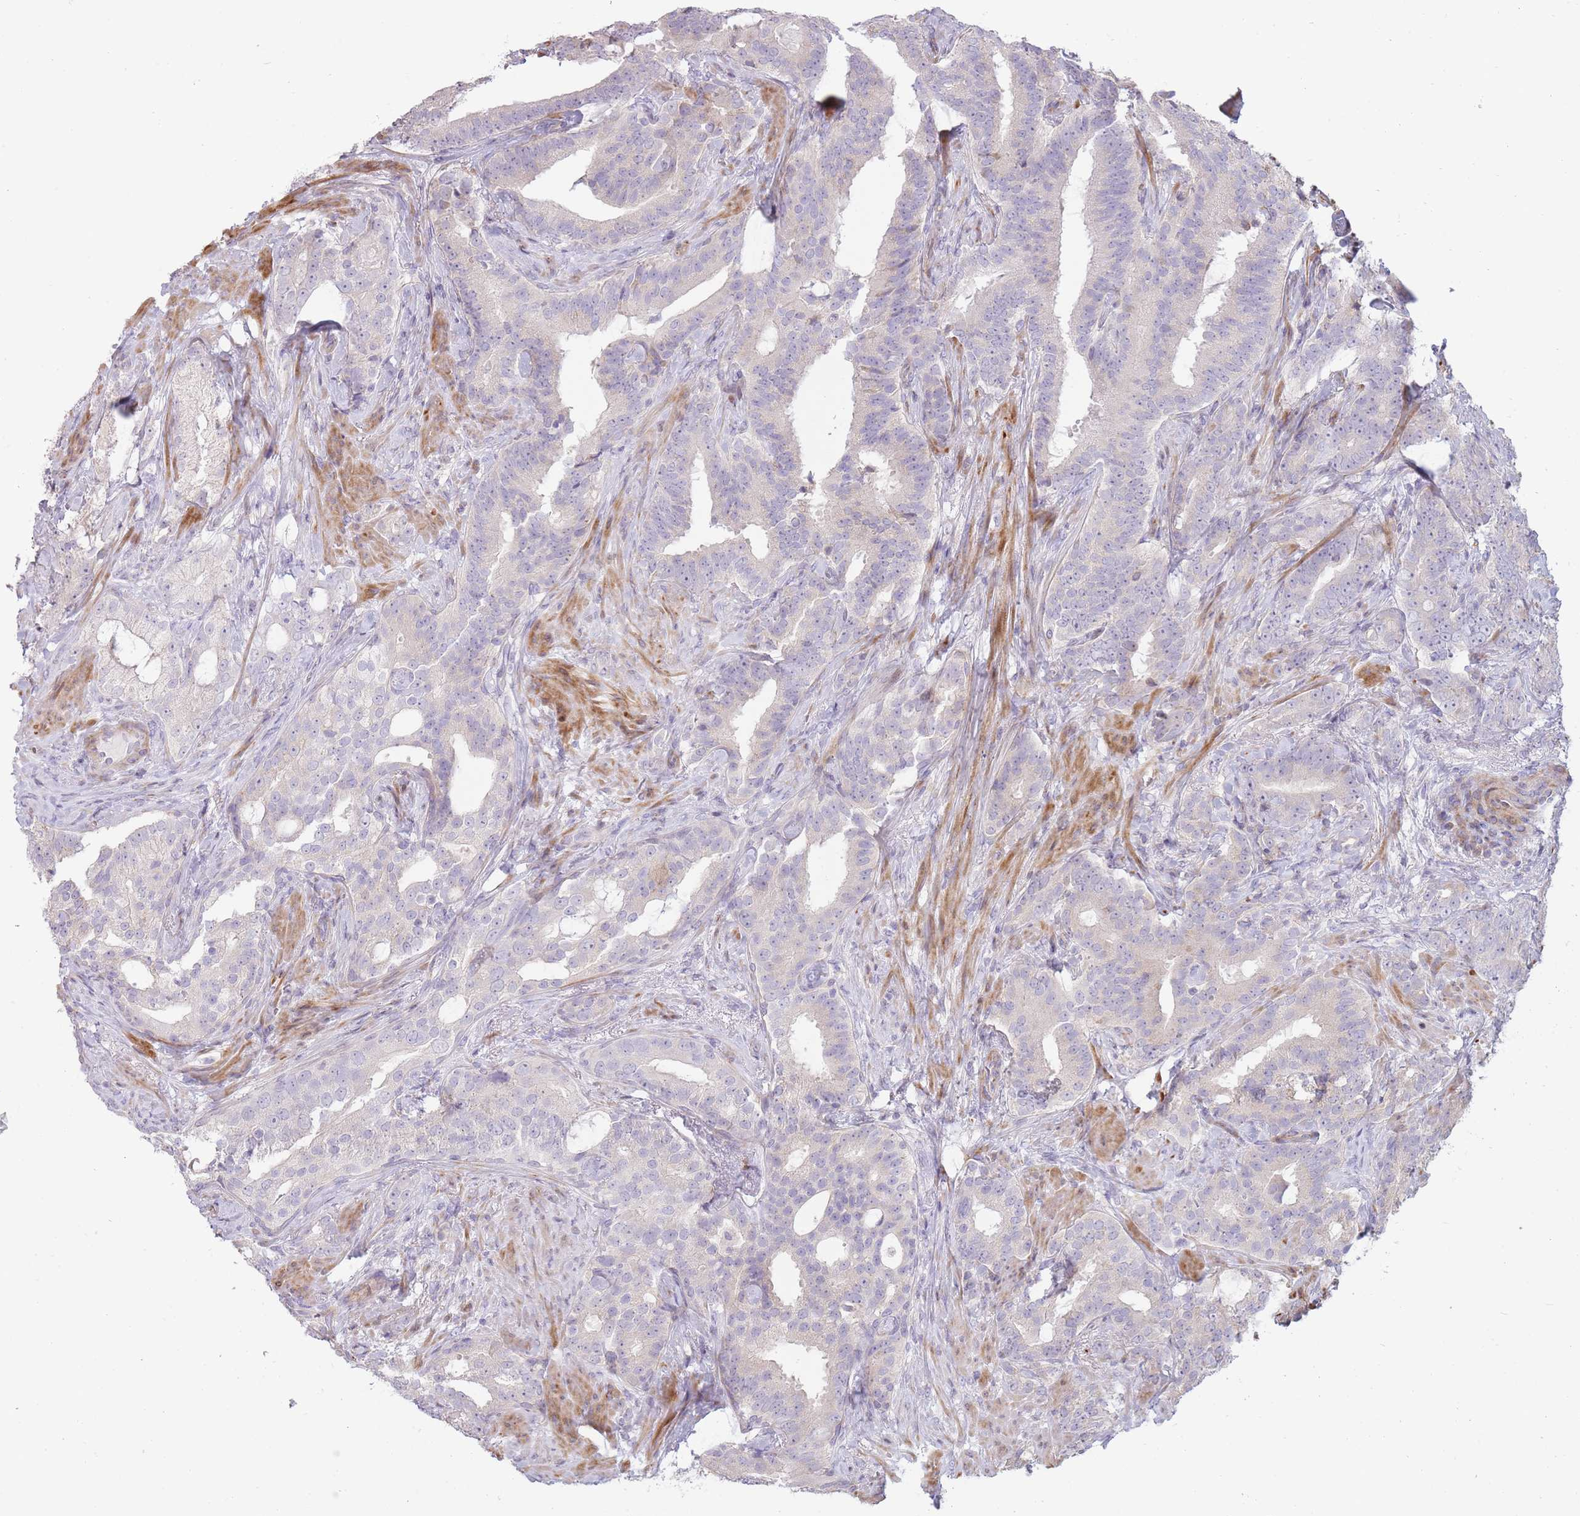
{"staining": {"intensity": "negative", "quantity": "none", "location": "none"}, "tissue": "prostate cancer", "cell_type": "Tumor cells", "image_type": "cancer", "snomed": [{"axis": "morphology", "description": "Adenocarcinoma, High grade"}, {"axis": "topography", "description": "Prostate"}], "caption": "High power microscopy histopathology image of an immunohistochemistry image of prostate cancer, revealing no significant expression in tumor cells.", "gene": "PPP3R2", "patient": {"sex": "male", "age": 64}}